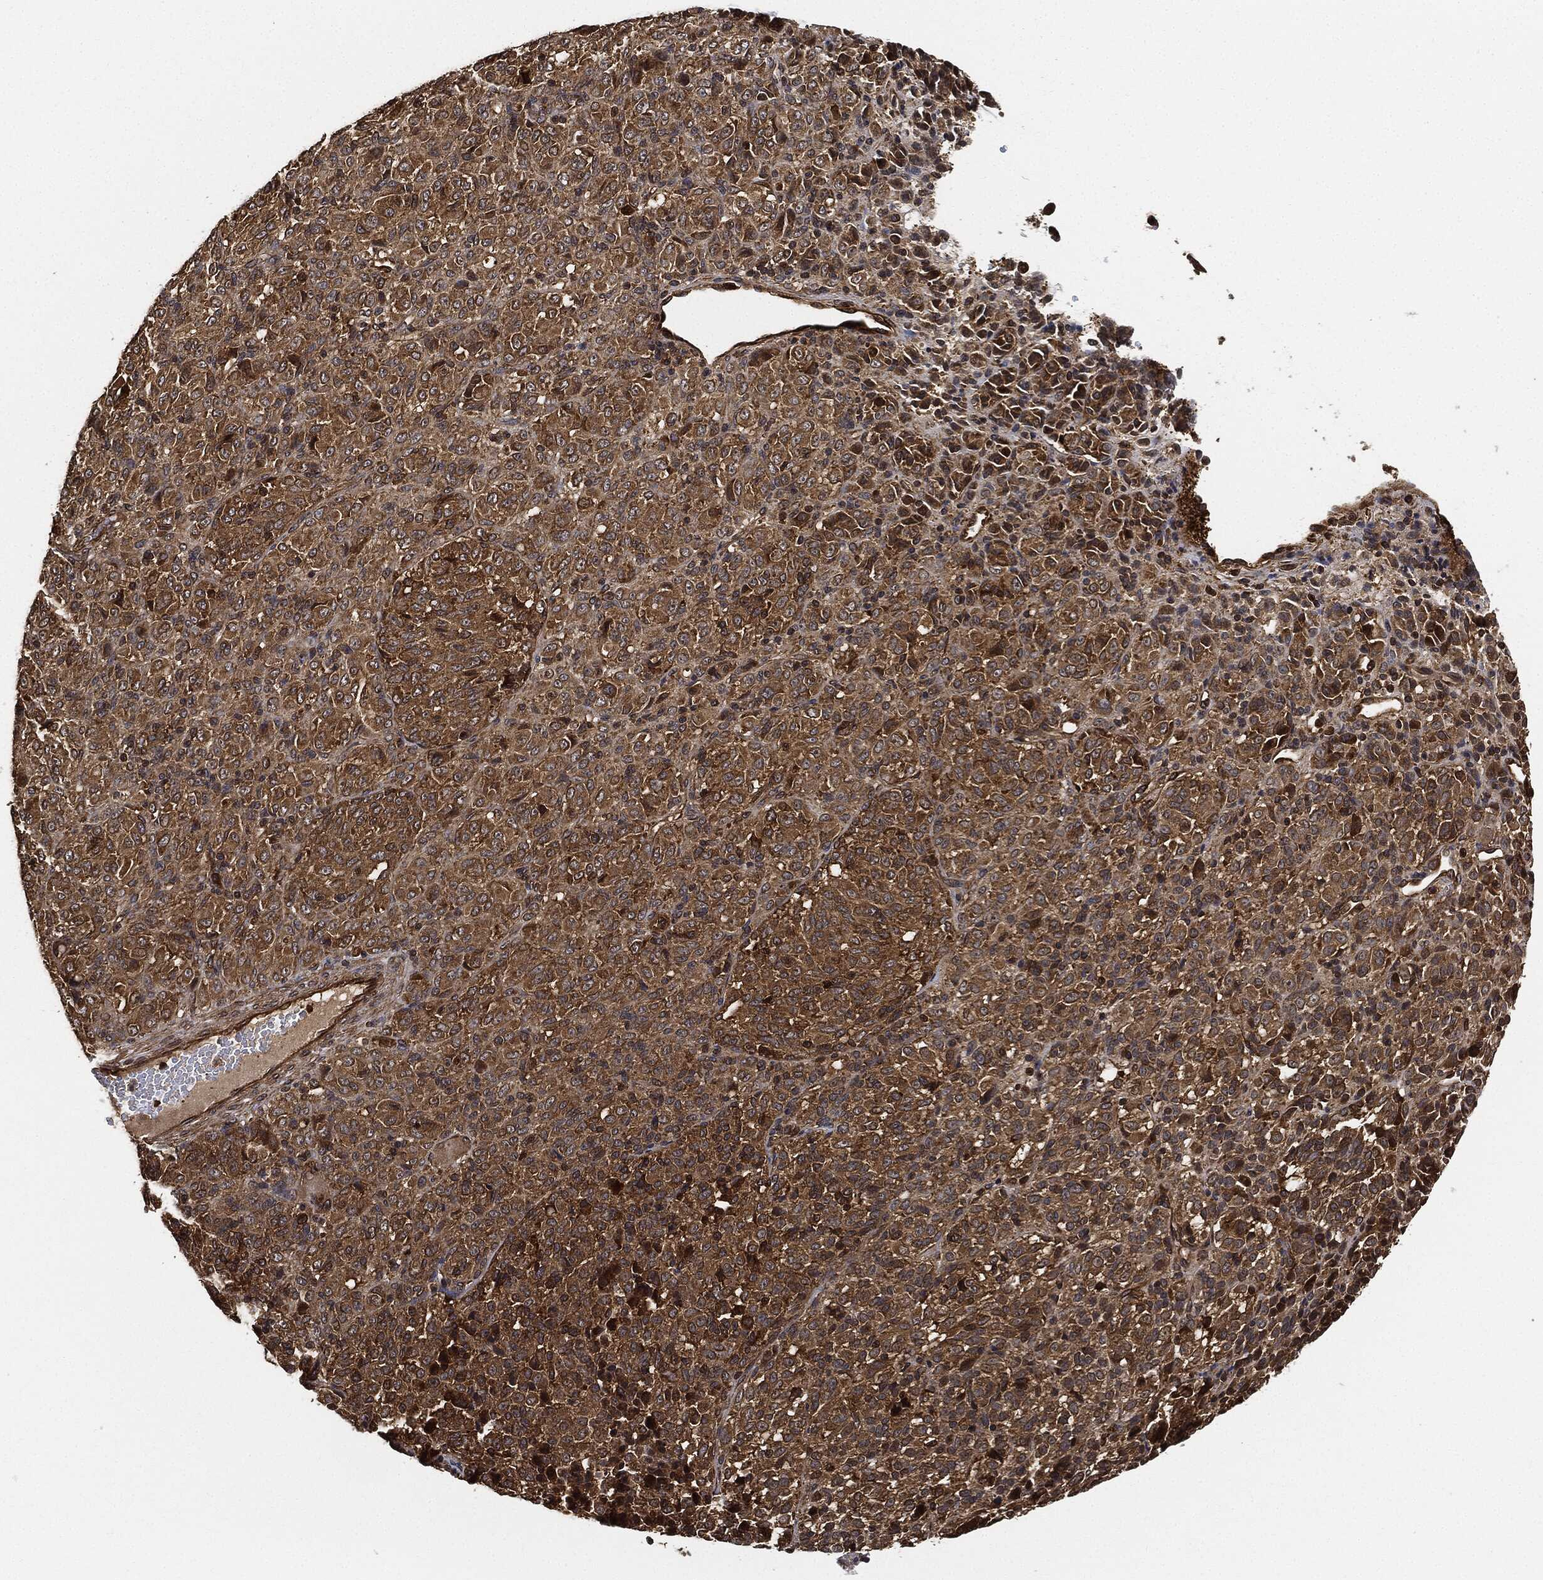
{"staining": {"intensity": "strong", "quantity": ">75%", "location": "cytoplasmic/membranous"}, "tissue": "melanoma", "cell_type": "Tumor cells", "image_type": "cancer", "snomed": [{"axis": "morphology", "description": "Malignant melanoma, Metastatic site"}, {"axis": "topography", "description": "Brain"}], "caption": "Melanoma stained for a protein (brown) demonstrates strong cytoplasmic/membranous positive staining in about >75% of tumor cells.", "gene": "CEP290", "patient": {"sex": "female", "age": 56}}